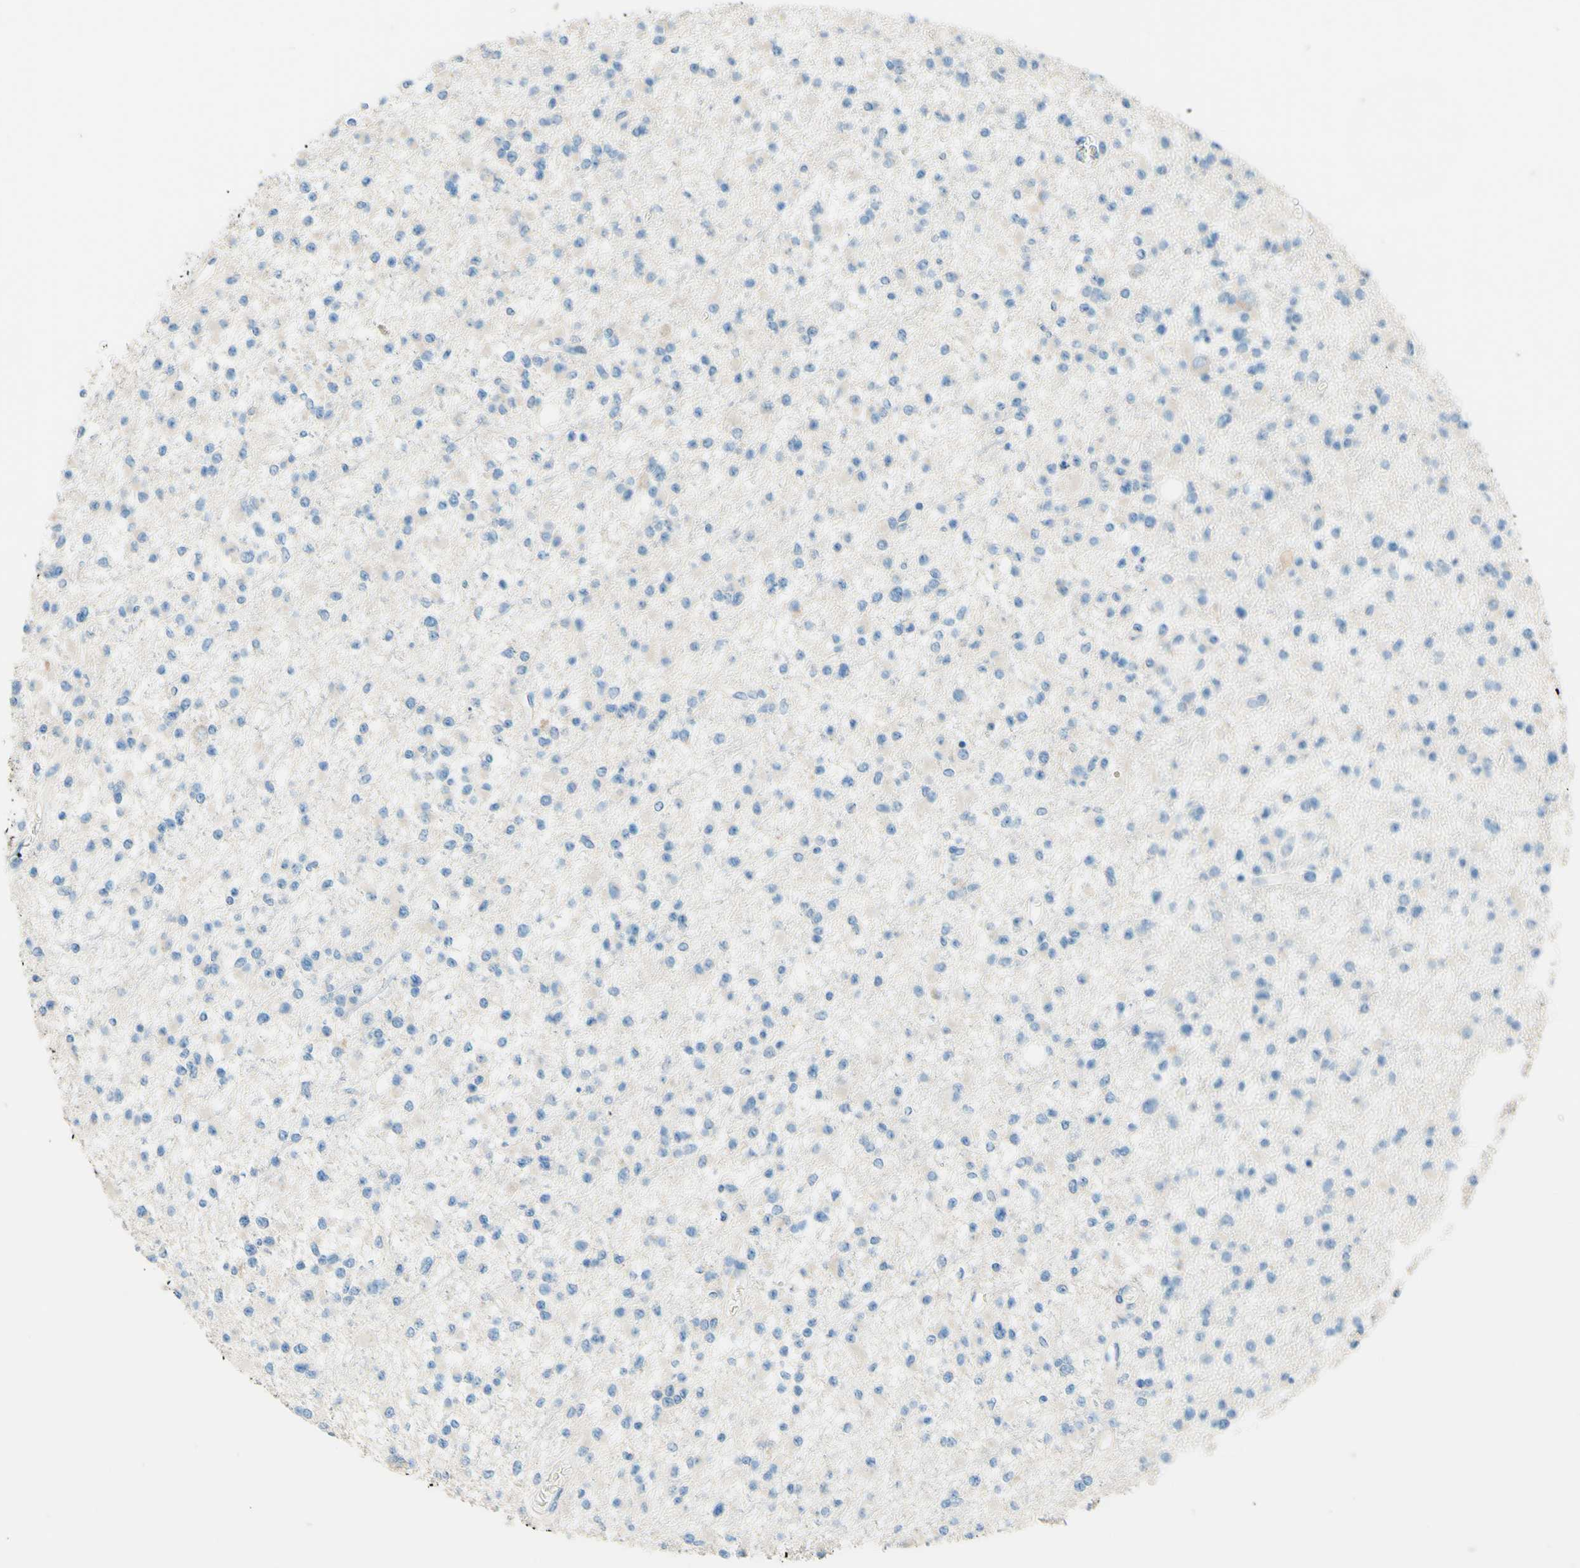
{"staining": {"intensity": "negative", "quantity": "none", "location": "none"}, "tissue": "glioma", "cell_type": "Tumor cells", "image_type": "cancer", "snomed": [{"axis": "morphology", "description": "Glioma, malignant, Low grade"}, {"axis": "topography", "description": "Brain"}], "caption": "IHC of glioma exhibits no expression in tumor cells. (DAB (3,3'-diaminobenzidine) immunohistochemistry visualized using brightfield microscopy, high magnification).", "gene": "PASD1", "patient": {"sex": "female", "age": 22}}